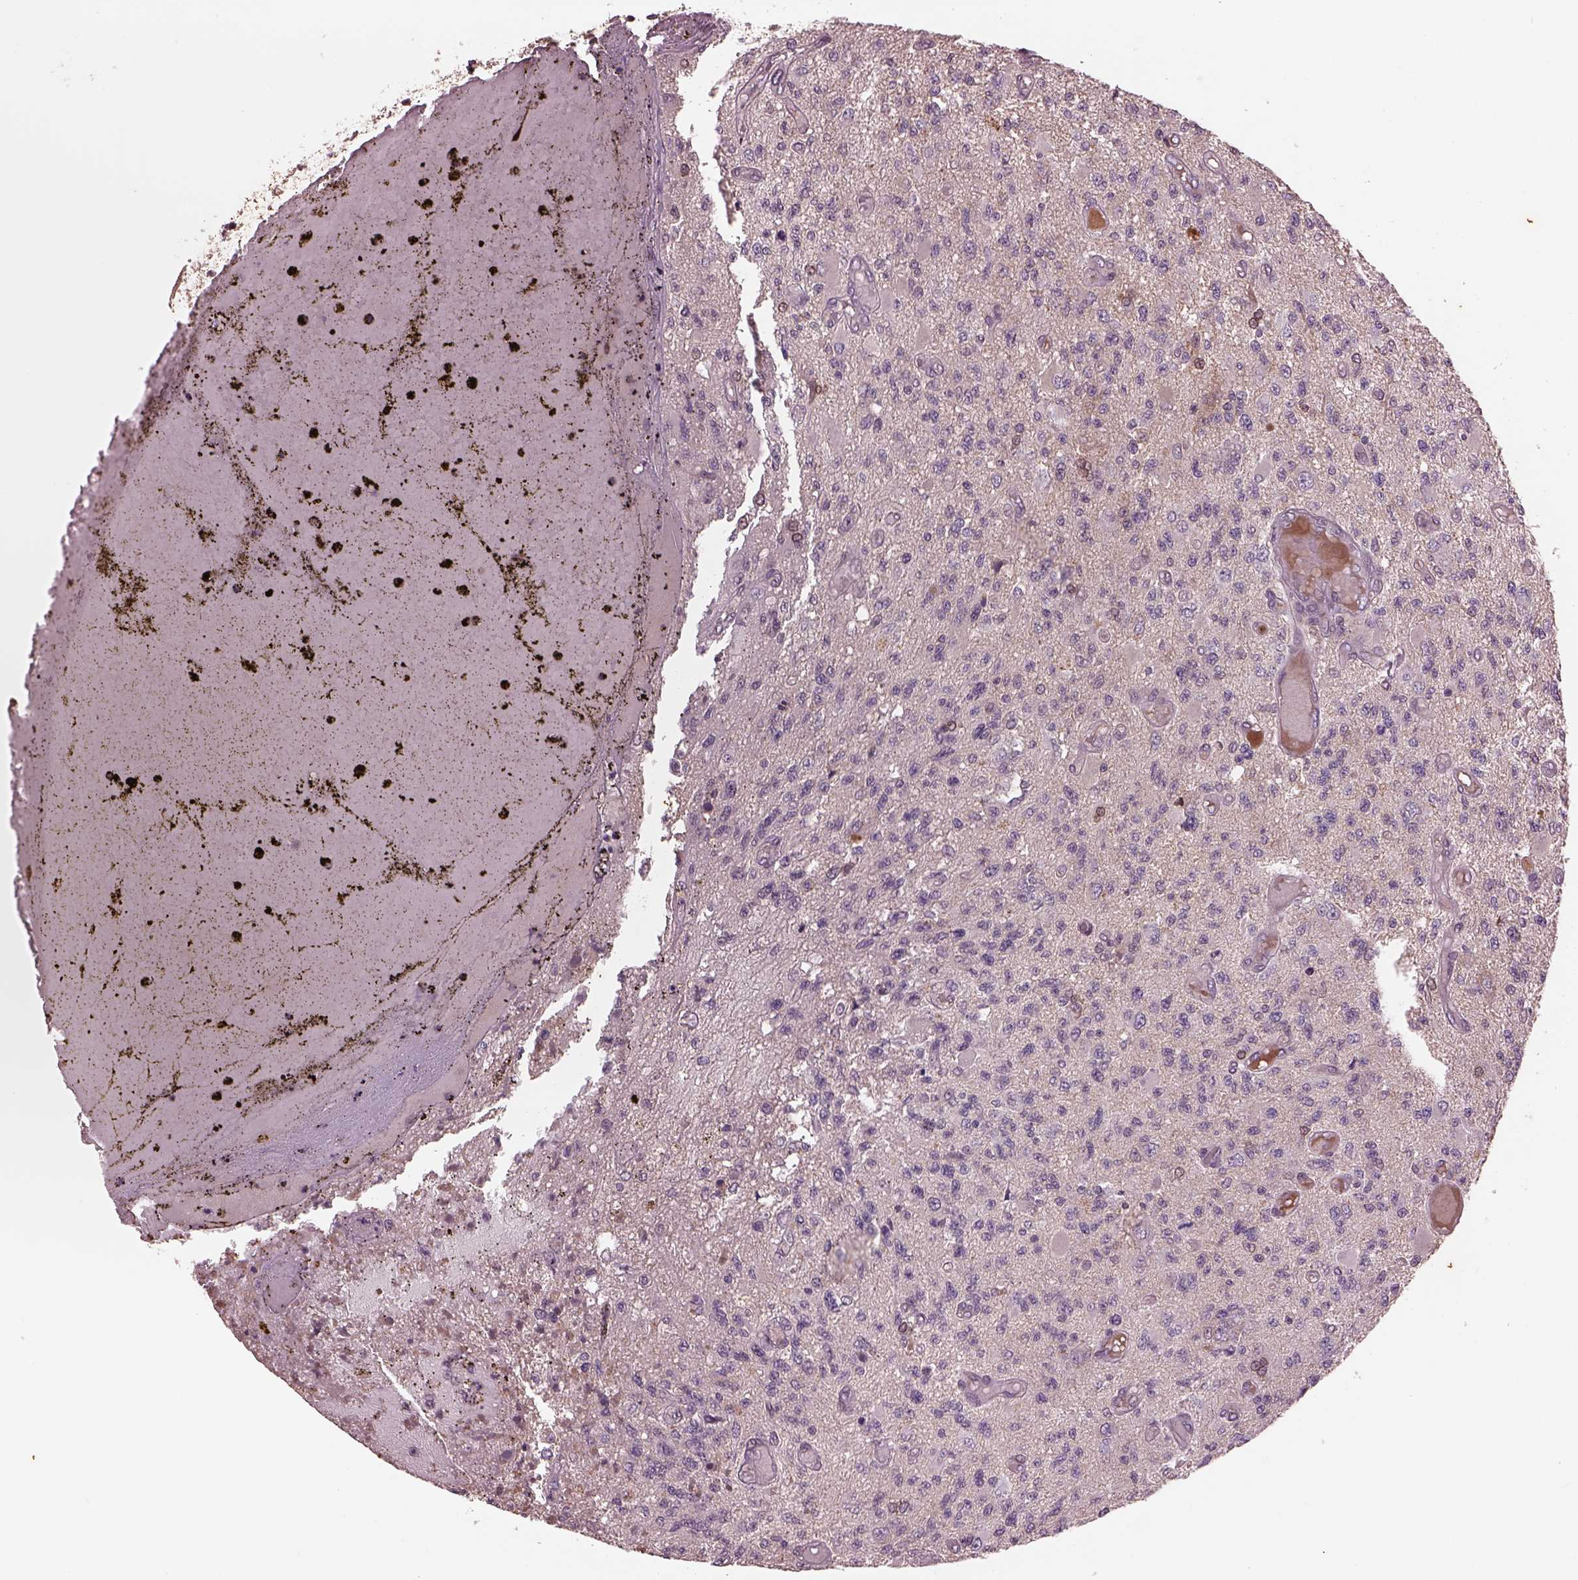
{"staining": {"intensity": "negative", "quantity": "none", "location": "none"}, "tissue": "glioma", "cell_type": "Tumor cells", "image_type": "cancer", "snomed": [{"axis": "morphology", "description": "Glioma, malignant, High grade"}, {"axis": "topography", "description": "Brain"}], "caption": "DAB immunohistochemical staining of human glioma demonstrates no significant staining in tumor cells. The staining was performed using DAB (3,3'-diaminobenzidine) to visualize the protein expression in brown, while the nuclei were stained in blue with hematoxylin (Magnification: 20x).", "gene": "PTX4", "patient": {"sex": "female", "age": 63}}